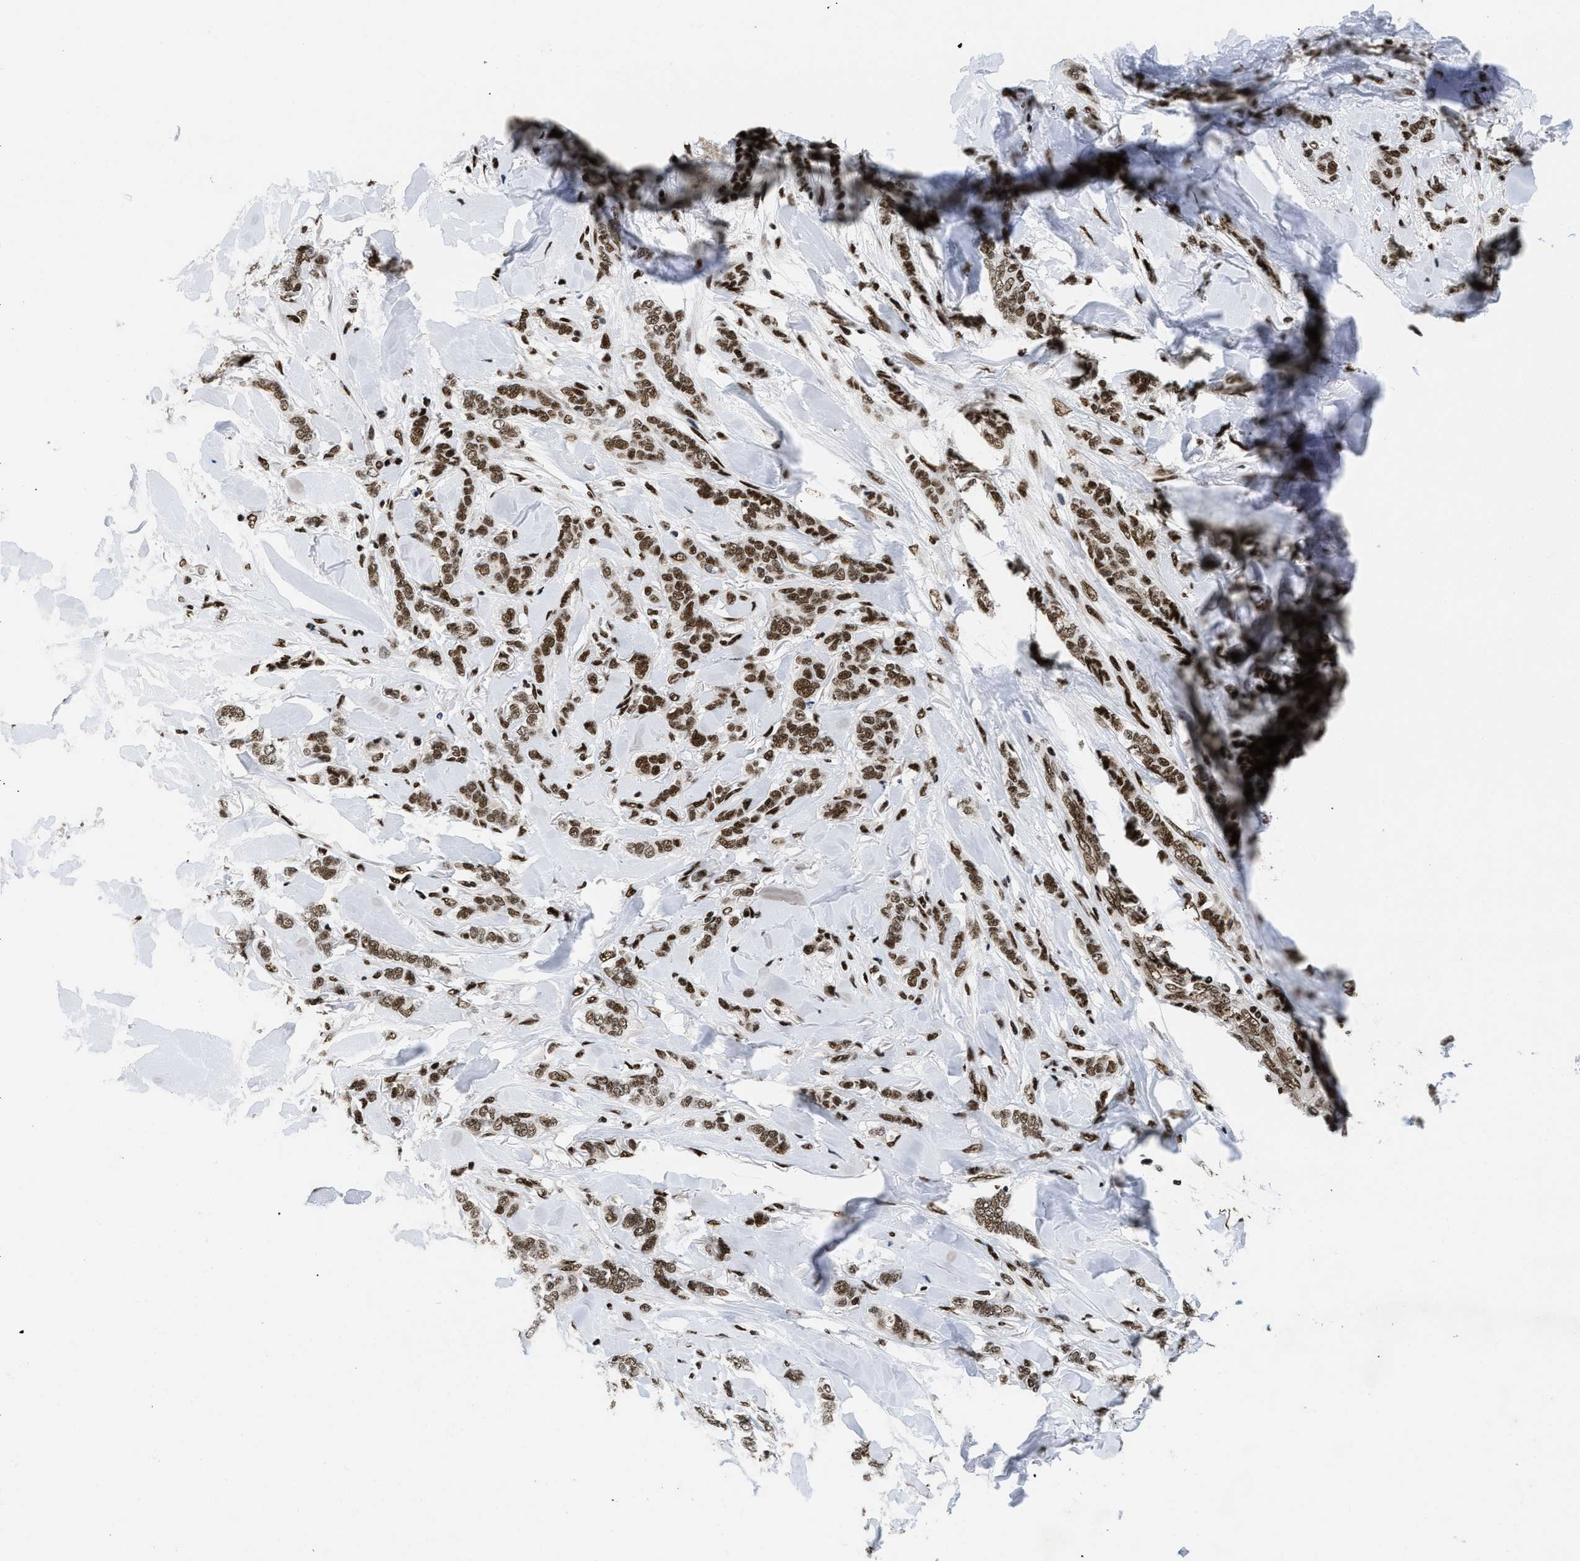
{"staining": {"intensity": "strong", "quantity": ">75%", "location": "nuclear"}, "tissue": "breast cancer", "cell_type": "Tumor cells", "image_type": "cancer", "snomed": [{"axis": "morphology", "description": "Lobular carcinoma"}, {"axis": "topography", "description": "Skin"}, {"axis": "topography", "description": "Breast"}], "caption": "Breast lobular carcinoma stained with IHC demonstrates strong nuclear positivity in about >75% of tumor cells. (DAB (3,3'-diaminobenzidine) = brown stain, brightfield microscopy at high magnification).", "gene": "CREB1", "patient": {"sex": "female", "age": 46}}